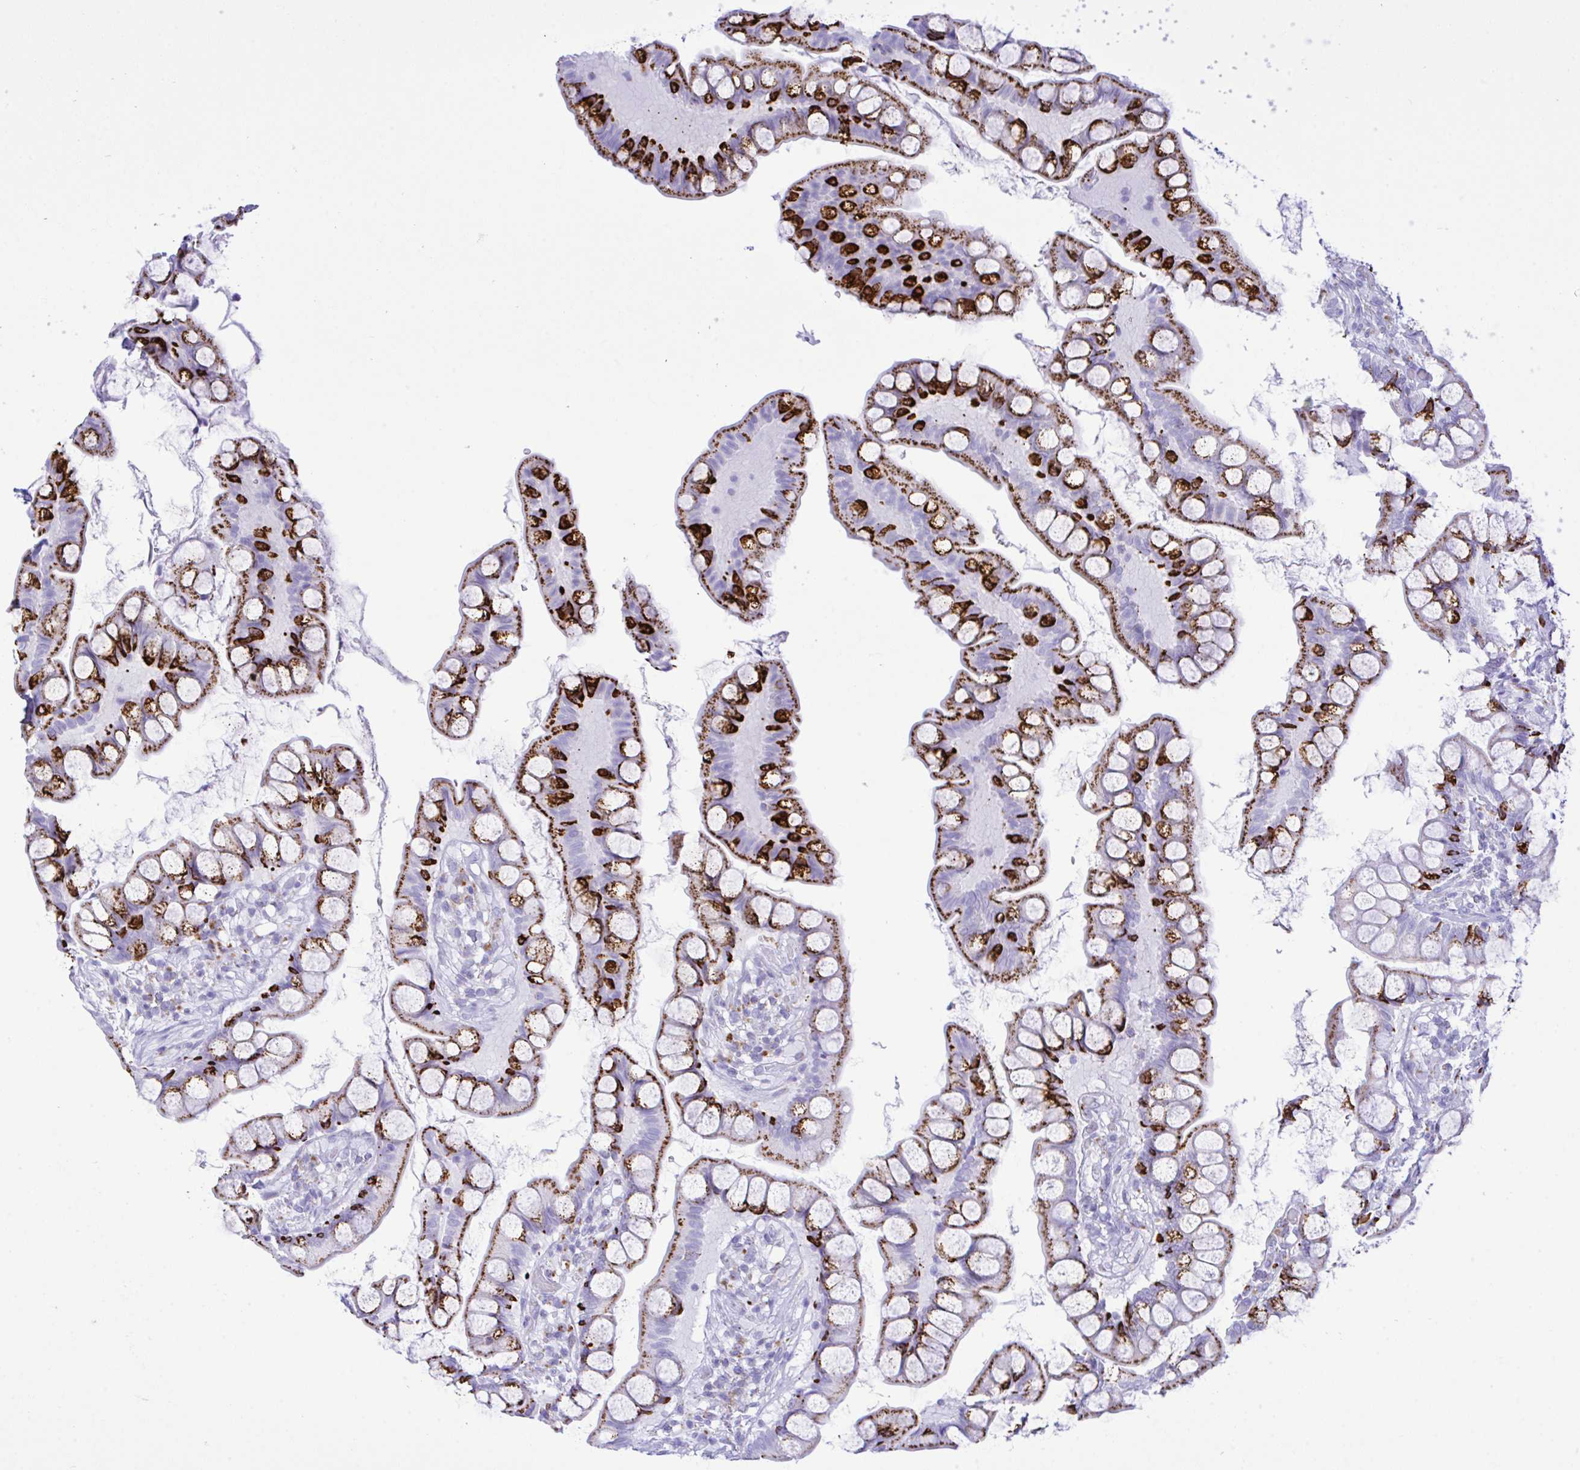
{"staining": {"intensity": "strong", "quantity": "25%-75%", "location": "cytoplasmic/membranous"}, "tissue": "small intestine", "cell_type": "Glandular cells", "image_type": "normal", "snomed": [{"axis": "morphology", "description": "Normal tissue, NOS"}, {"axis": "topography", "description": "Small intestine"}], "caption": "IHC photomicrograph of unremarkable human small intestine stained for a protein (brown), which demonstrates high levels of strong cytoplasmic/membranous positivity in approximately 25%-75% of glandular cells.", "gene": "SELENOV", "patient": {"sex": "male", "age": 70}}